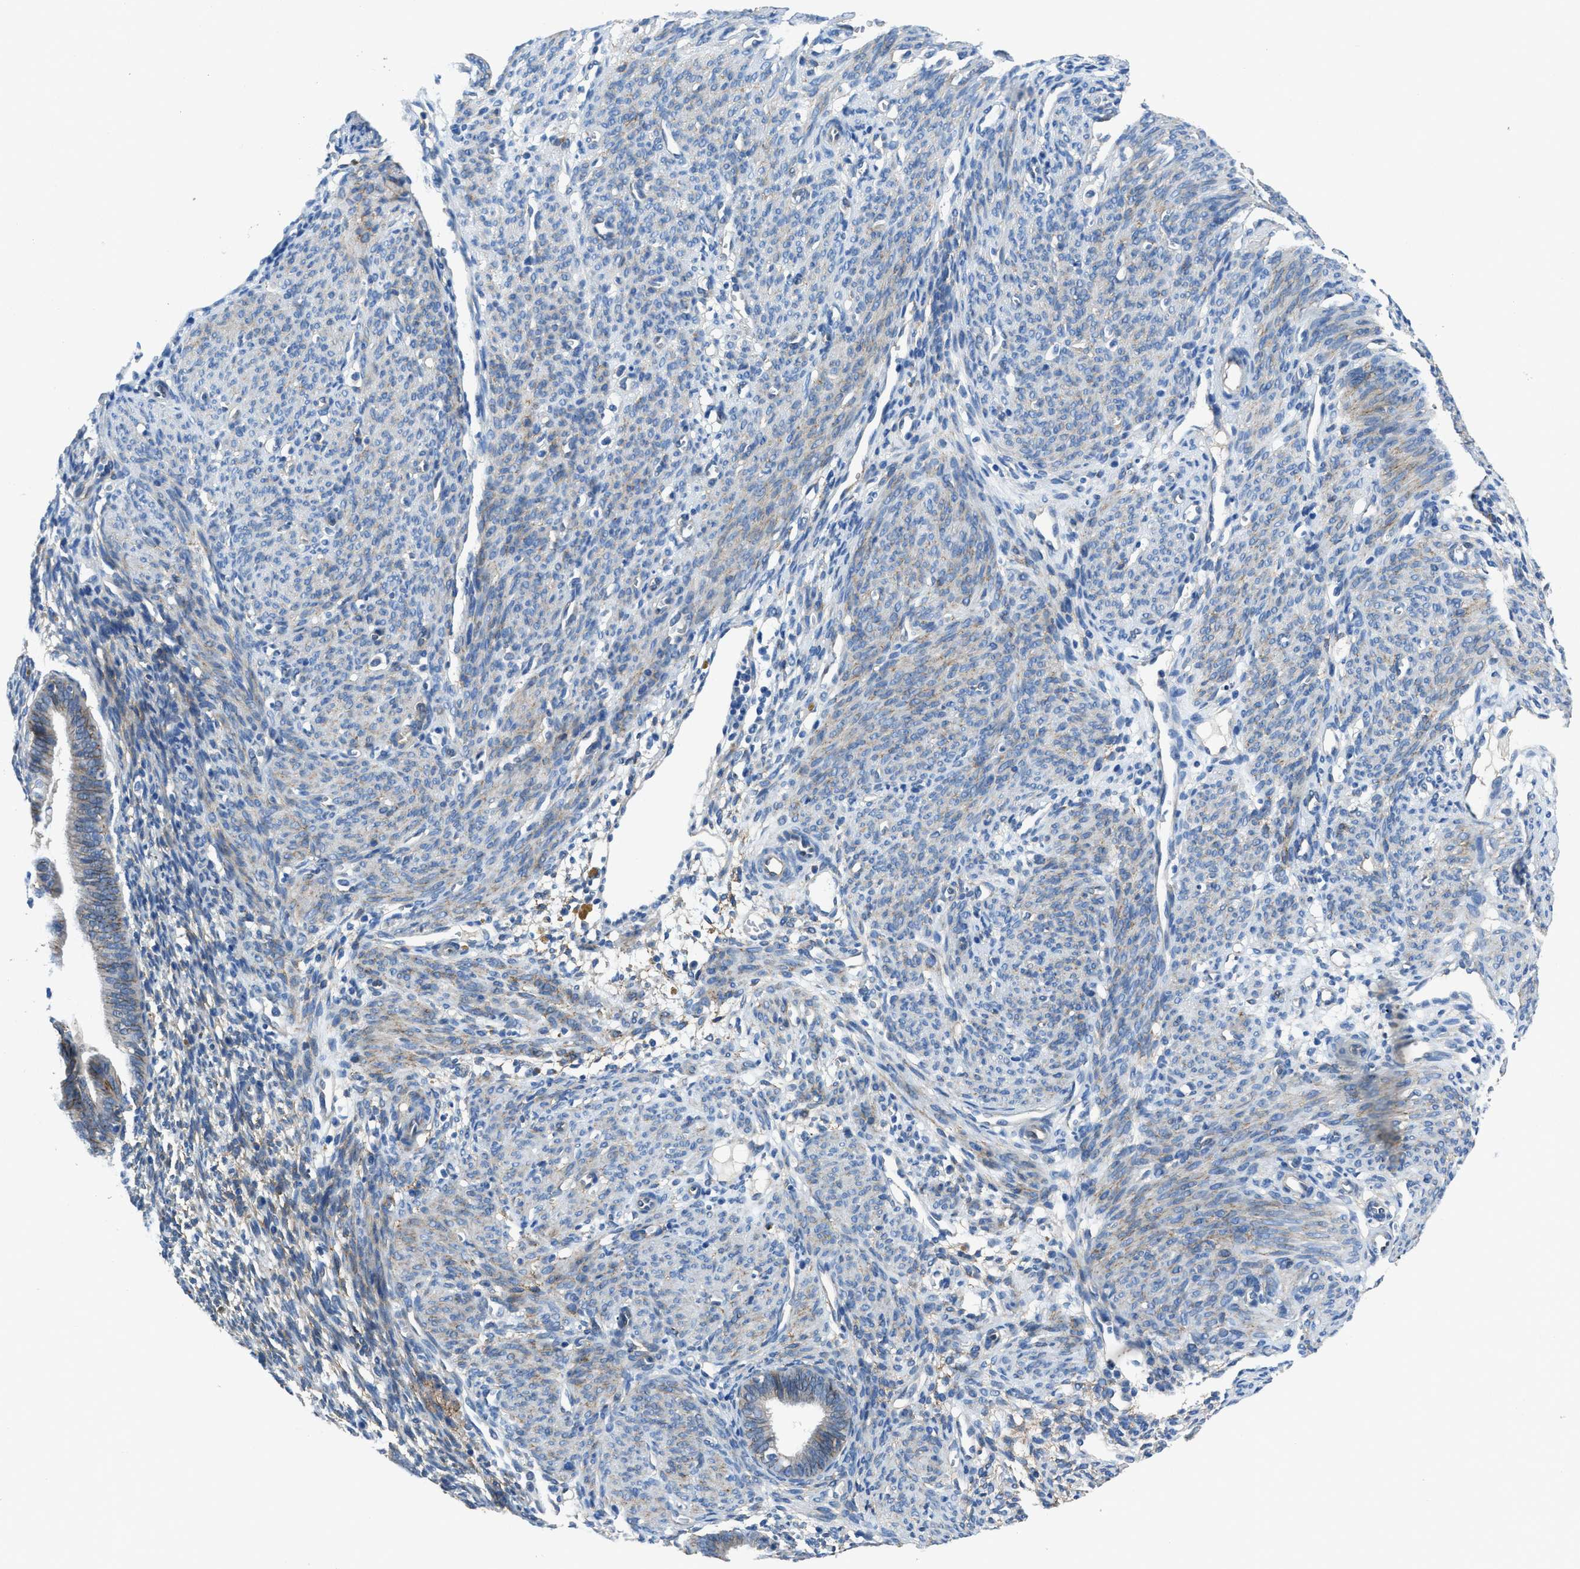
{"staining": {"intensity": "weak", "quantity": "<25%", "location": "cytoplasmic/membranous"}, "tissue": "endometrium", "cell_type": "Cells in endometrial stroma", "image_type": "normal", "snomed": [{"axis": "morphology", "description": "Normal tissue, NOS"}, {"axis": "morphology", "description": "Adenocarcinoma, NOS"}, {"axis": "topography", "description": "Endometrium"}, {"axis": "topography", "description": "Ovary"}], "caption": "DAB (3,3'-diaminobenzidine) immunohistochemical staining of normal human endometrium reveals no significant positivity in cells in endometrial stroma.", "gene": "PTGFRN", "patient": {"sex": "female", "age": 68}}